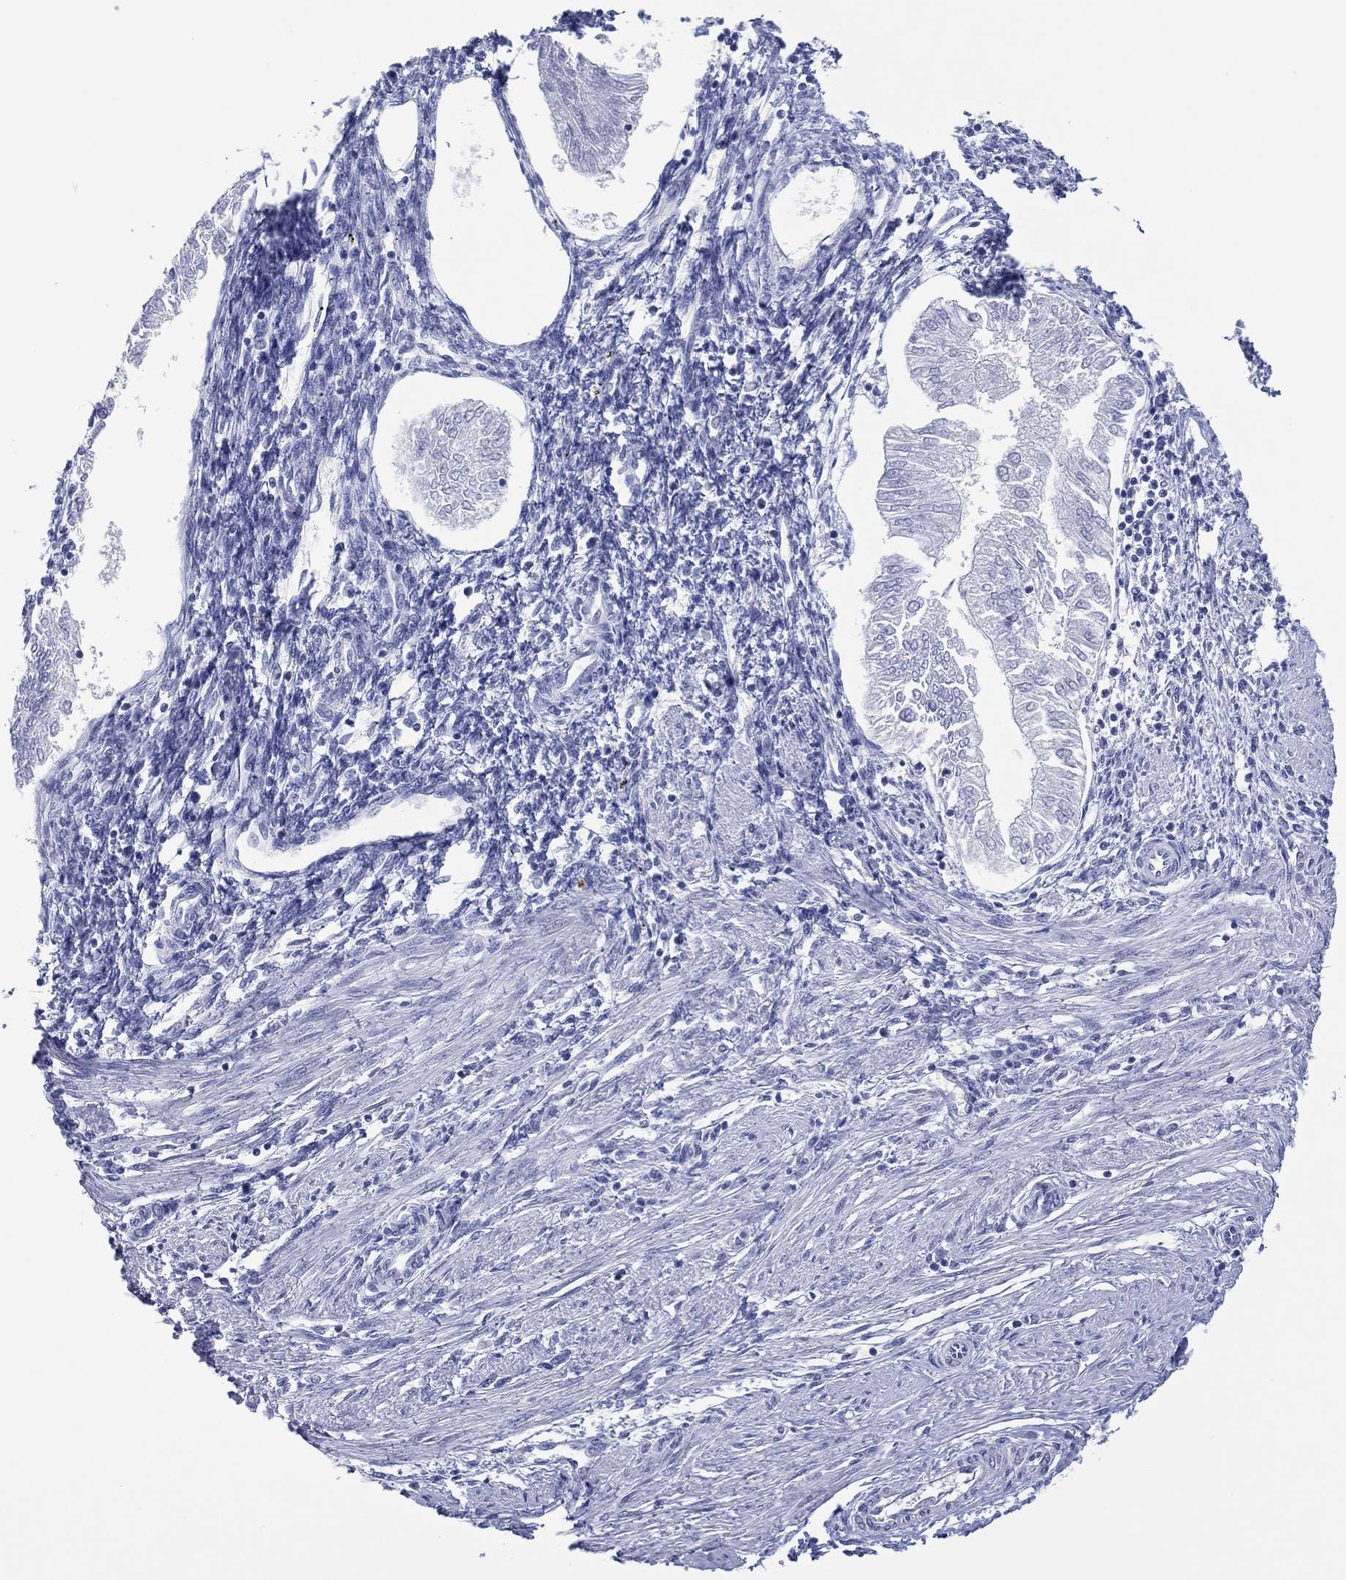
{"staining": {"intensity": "negative", "quantity": "none", "location": "none"}, "tissue": "endometrial cancer", "cell_type": "Tumor cells", "image_type": "cancer", "snomed": [{"axis": "morphology", "description": "Adenocarcinoma, NOS"}, {"axis": "topography", "description": "Endometrium"}], "caption": "DAB (3,3'-diaminobenzidine) immunohistochemical staining of endometrial cancer (adenocarcinoma) displays no significant expression in tumor cells. (Immunohistochemistry, brightfield microscopy, high magnification).", "gene": "UTF1", "patient": {"sex": "female", "age": 53}}